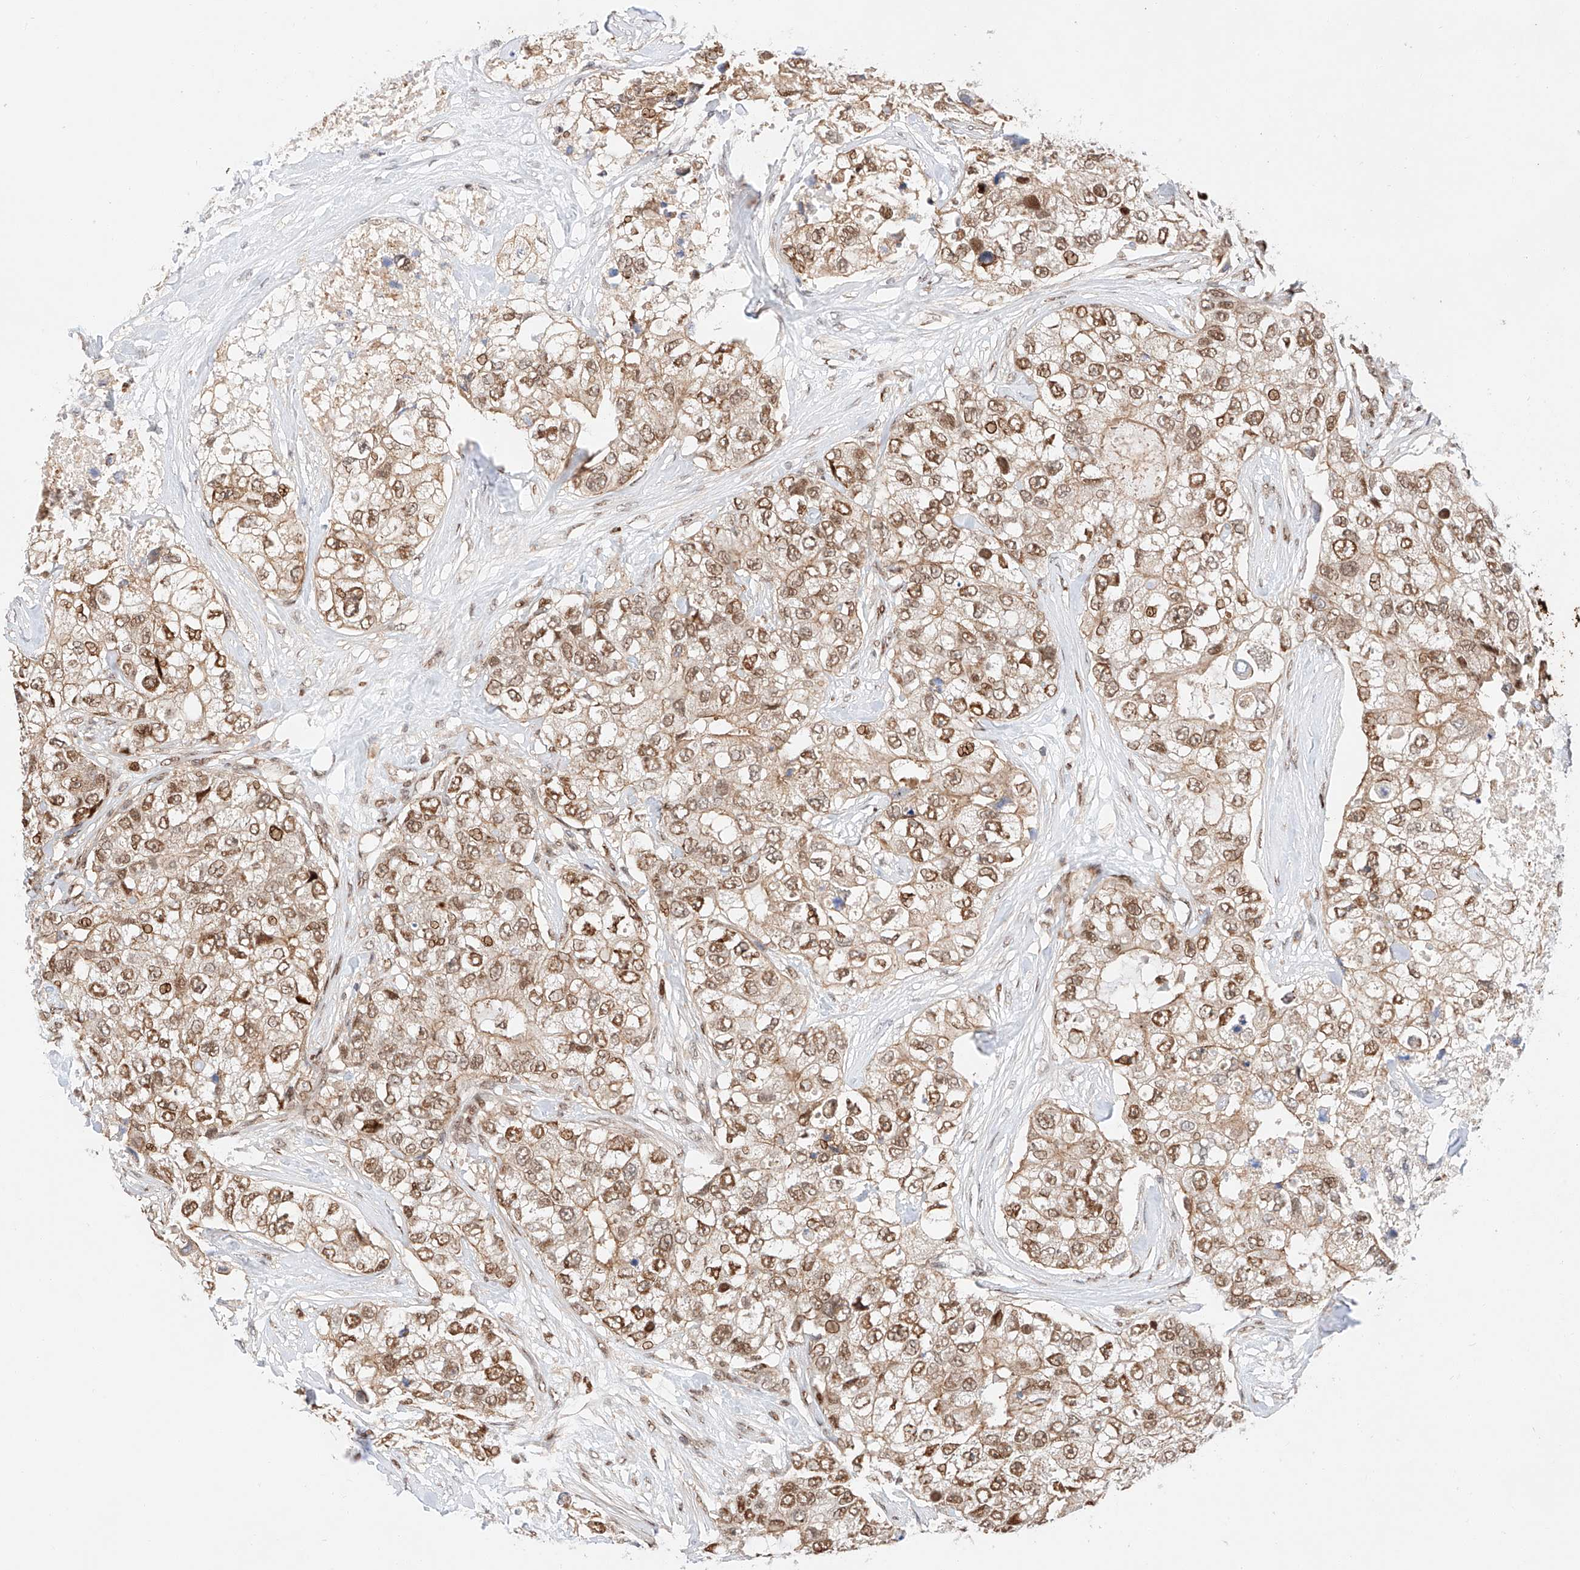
{"staining": {"intensity": "moderate", "quantity": ">75%", "location": "cytoplasmic/membranous,nuclear"}, "tissue": "breast cancer", "cell_type": "Tumor cells", "image_type": "cancer", "snomed": [{"axis": "morphology", "description": "Duct carcinoma"}, {"axis": "topography", "description": "Breast"}], "caption": "Breast cancer stained for a protein (brown) demonstrates moderate cytoplasmic/membranous and nuclear positive staining in about >75% of tumor cells.", "gene": "HDAC9", "patient": {"sex": "female", "age": 62}}